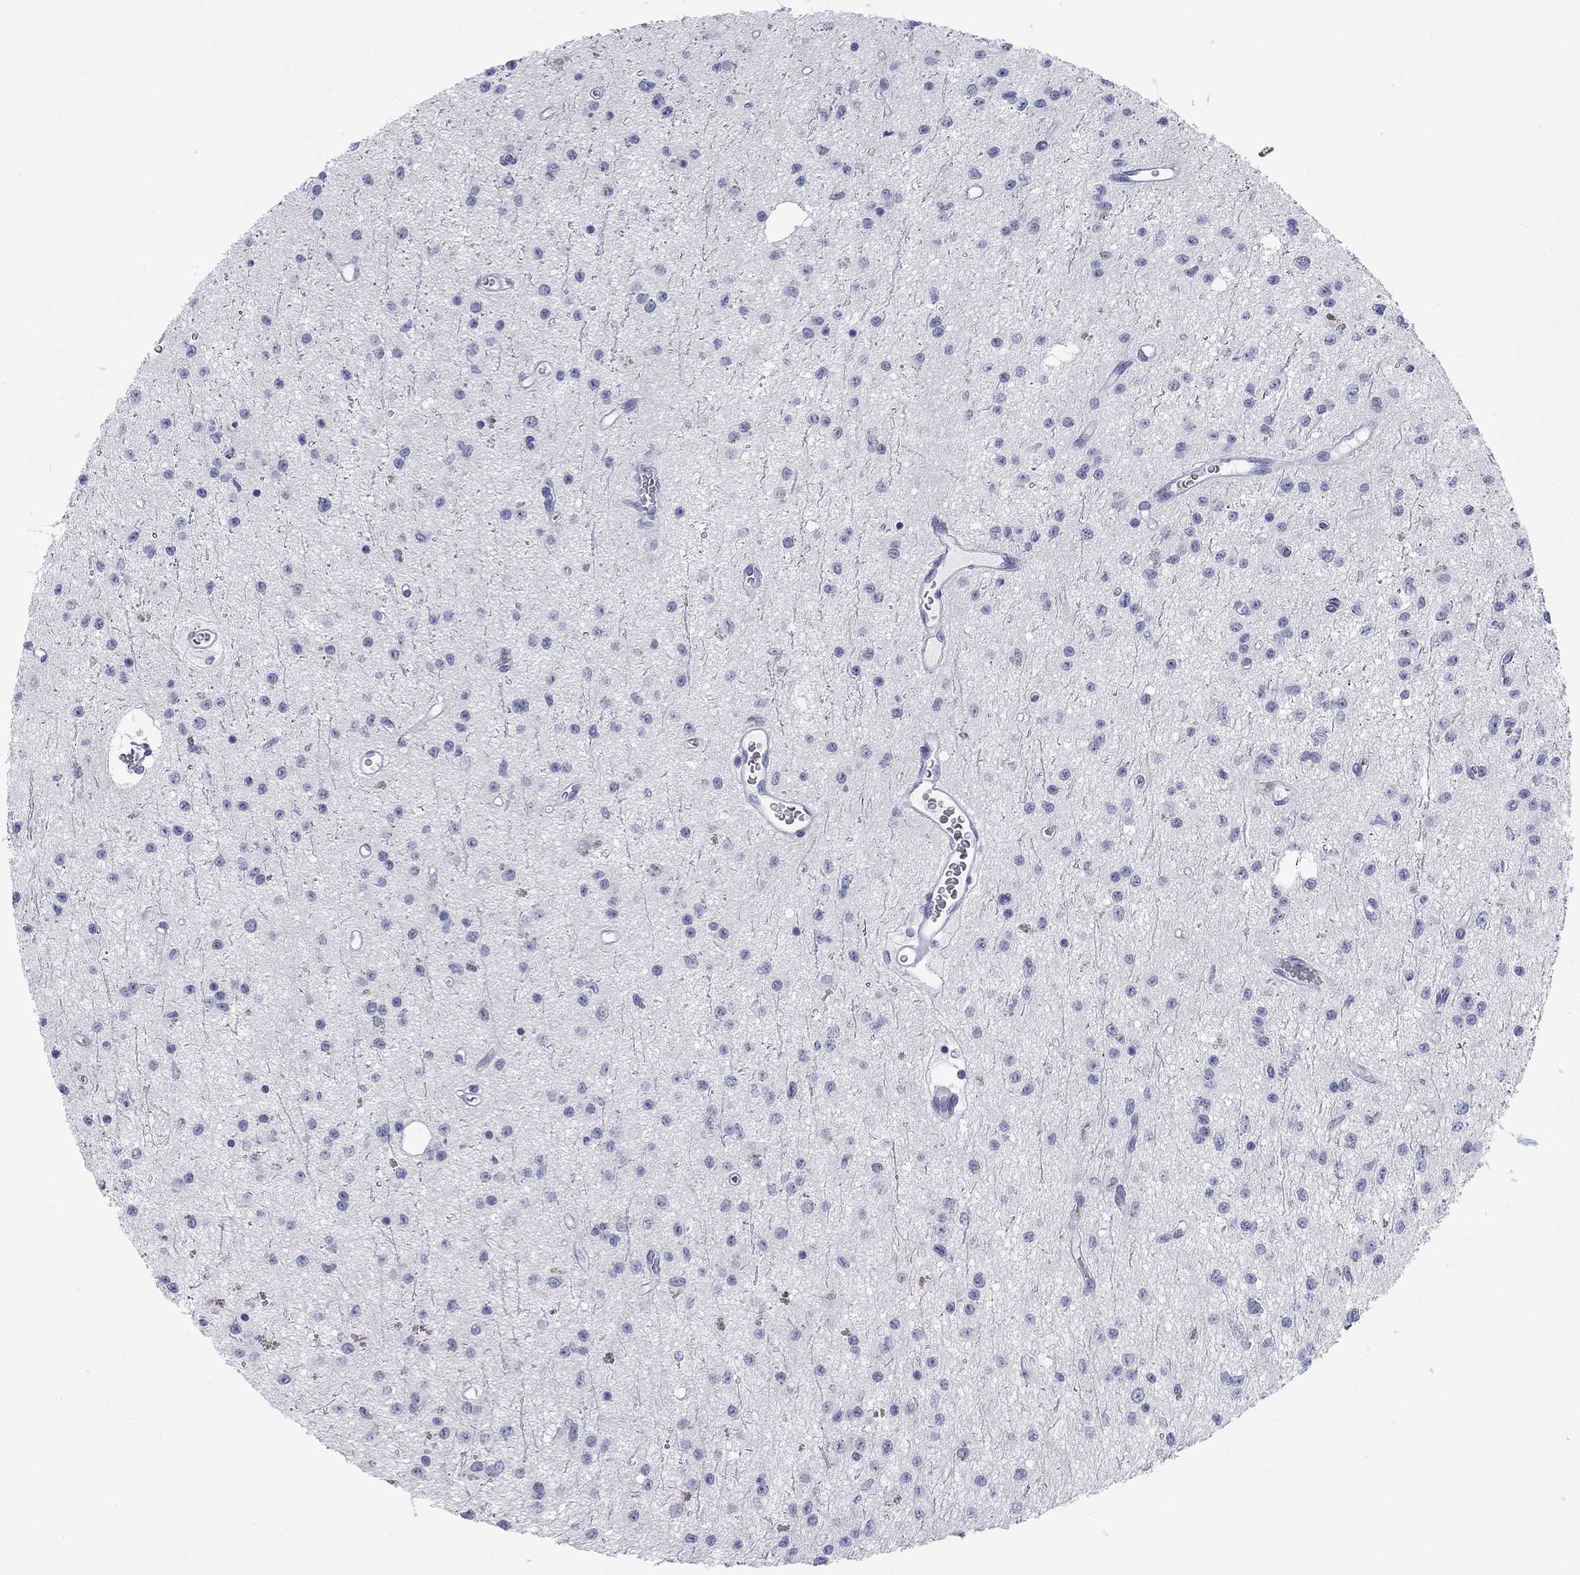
{"staining": {"intensity": "negative", "quantity": "none", "location": "none"}, "tissue": "glioma", "cell_type": "Tumor cells", "image_type": "cancer", "snomed": [{"axis": "morphology", "description": "Glioma, malignant, Low grade"}, {"axis": "topography", "description": "Brain"}], "caption": "Tumor cells show no significant positivity in low-grade glioma (malignant).", "gene": "CALB1", "patient": {"sex": "female", "age": 45}}